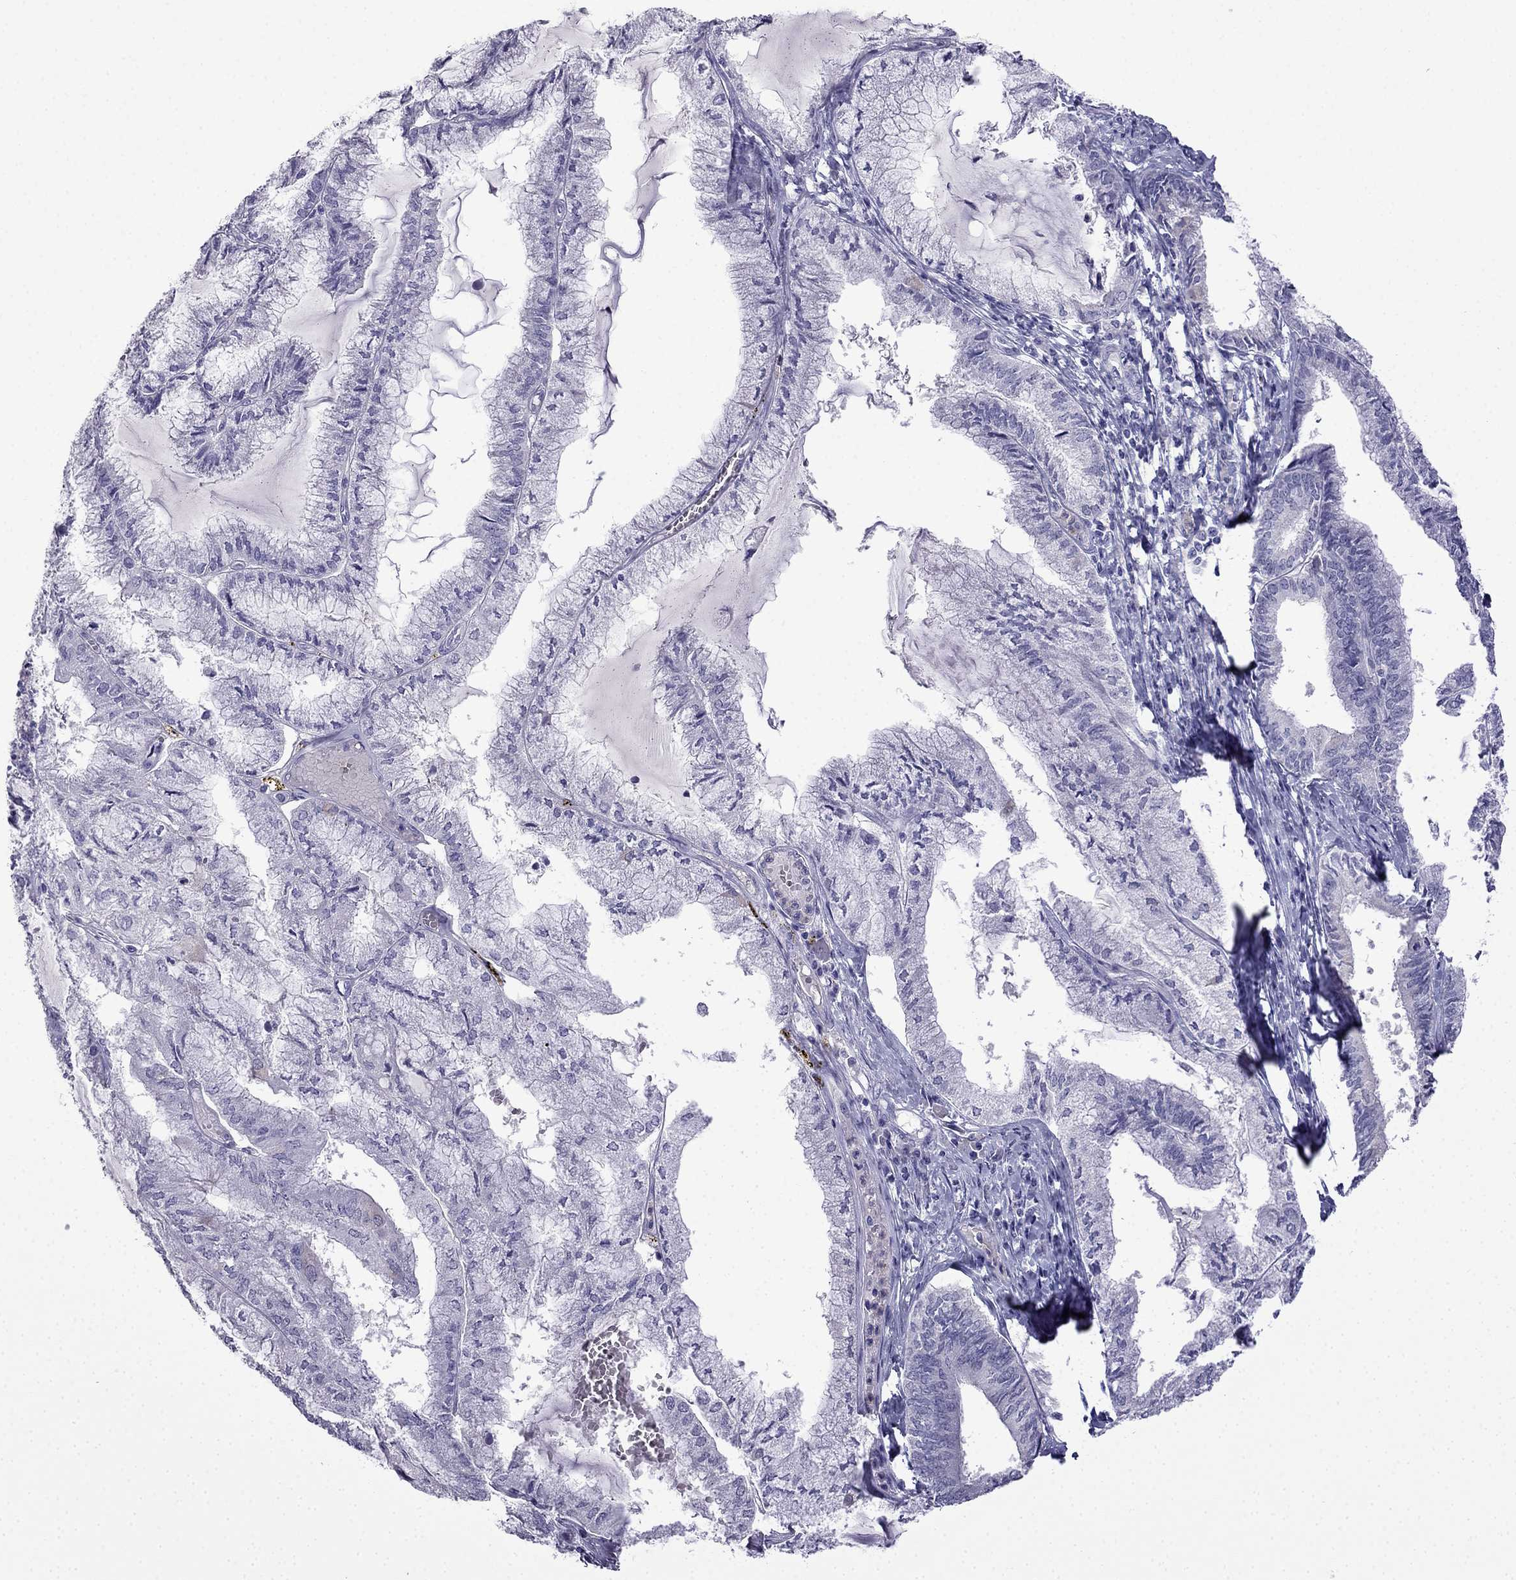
{"staining": {"intensity": "negative", "quantity": "none", "location": "none"}, "tissue": "endometrial cancer", "cell_type": "Tumor cells", "image_type": "cancer", "snomed": [{"axis": "morphology", "description": "Carcinoma, NOS"}, {"axis": "topography", "description": "Endometrium"}], "caption": "Immunohistochemistry histopathology image of human carcinoma (endometrial) stained for a protein (brown), which shows no expression in tumor cells. (Stains: DAB immunohistochemistry with hematoxylin counter stain, Microscopy: brightfield microscopy at high magnification).", "gene": "CDHR4", "patient": {"sex": "female", "age": 62}}